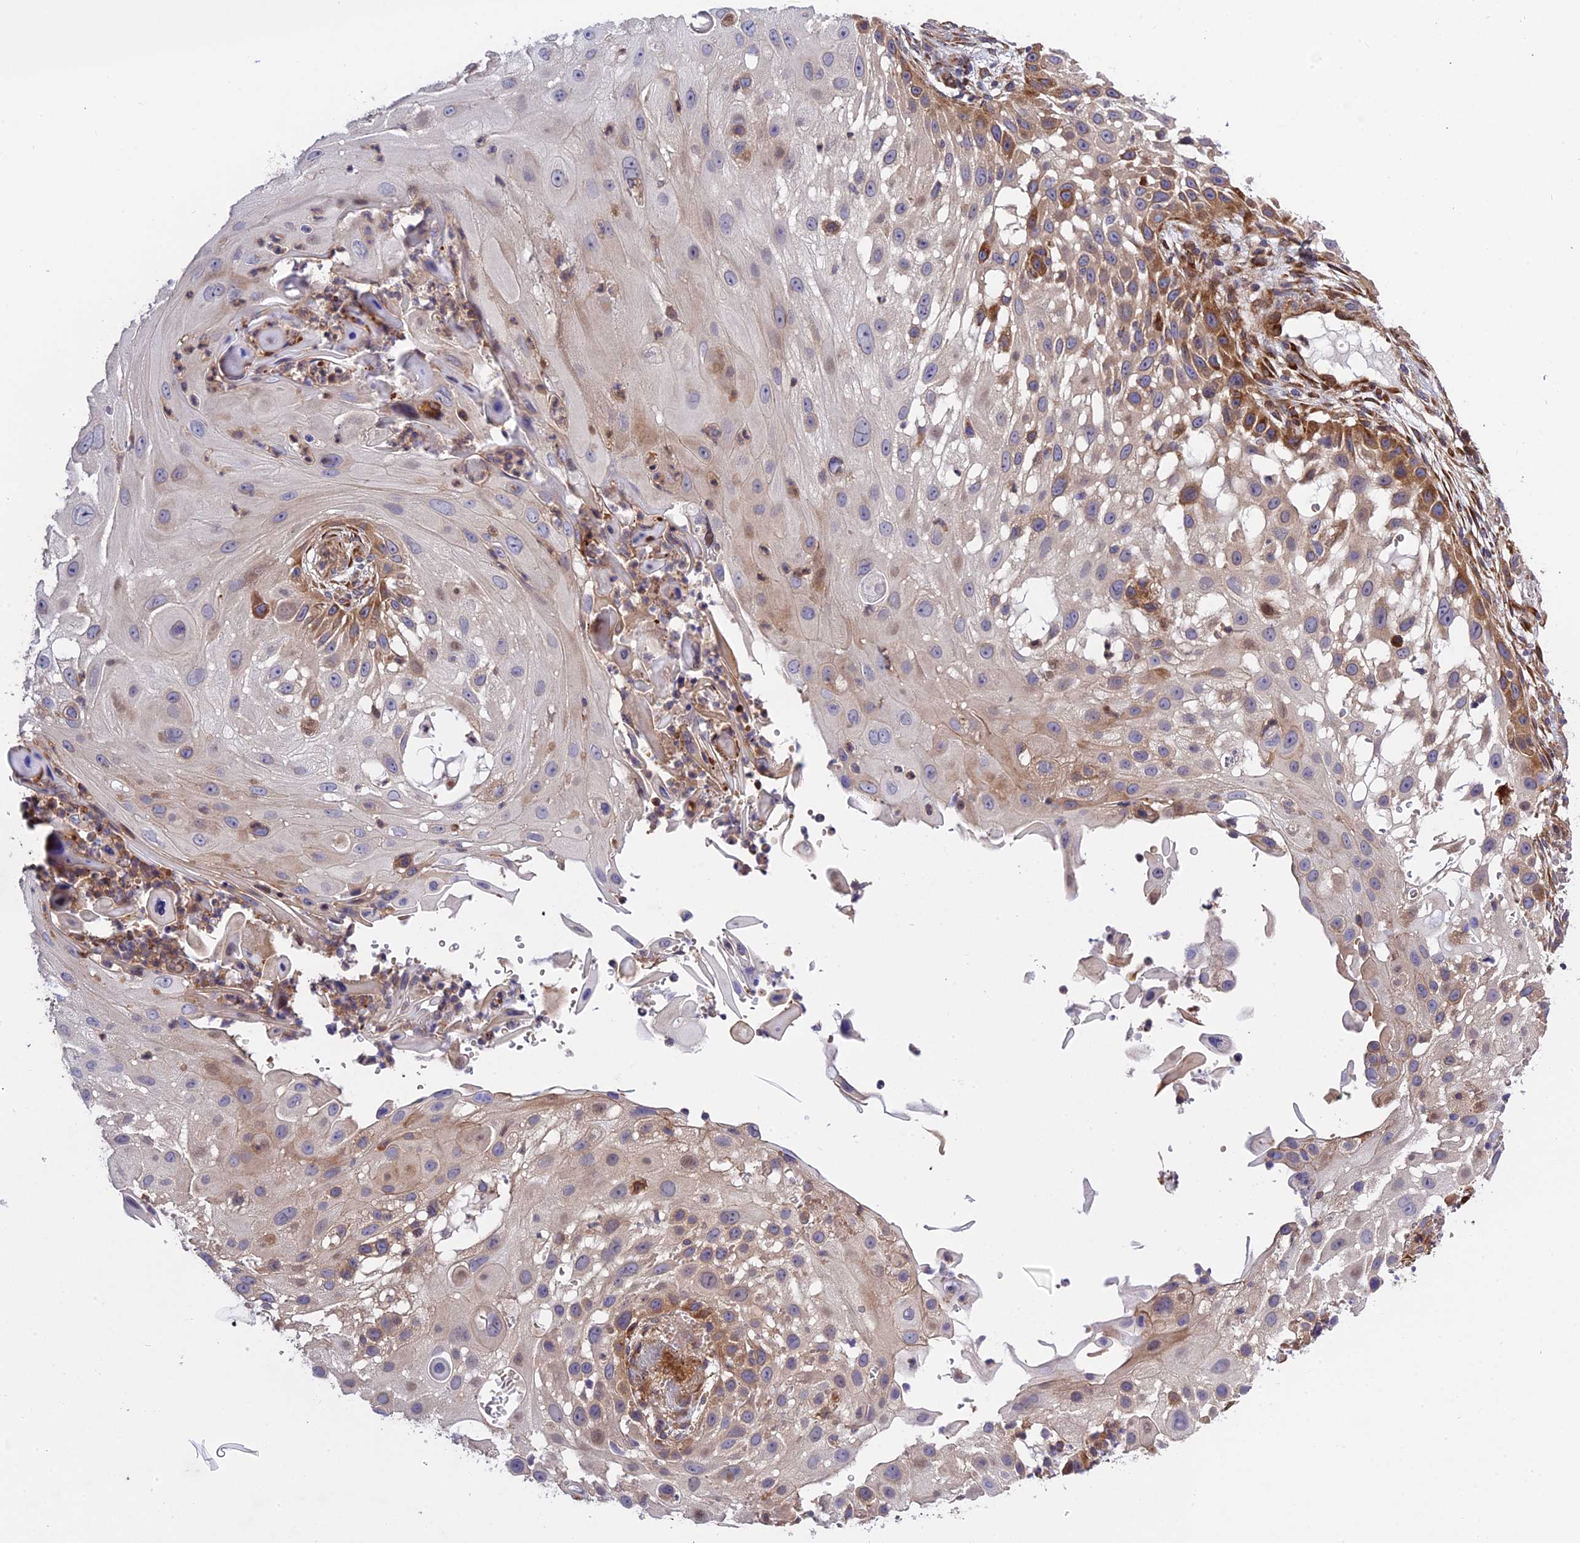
{"staining": {"intensity": "moderate", "quantity": "25%-75%", "location": "cytoplasmic/membranous"}, "tissue": "skin cancer", "cell_type": "Tumor cells", "image_type": "cancer", "snomed": [{"axis": "morphology", "description": "Squamous cell carcinoma, NOS"}, {"axis": "topography", "description": "Skin"}], "caption": "IHC of human skin cancer exhibits medium levels of moderate cytoplasmic/membranous staining in approximately 25%-75% of tumor cells.", "gene": "DDX60L", "patient": {"sex": "female", "age": 44}}